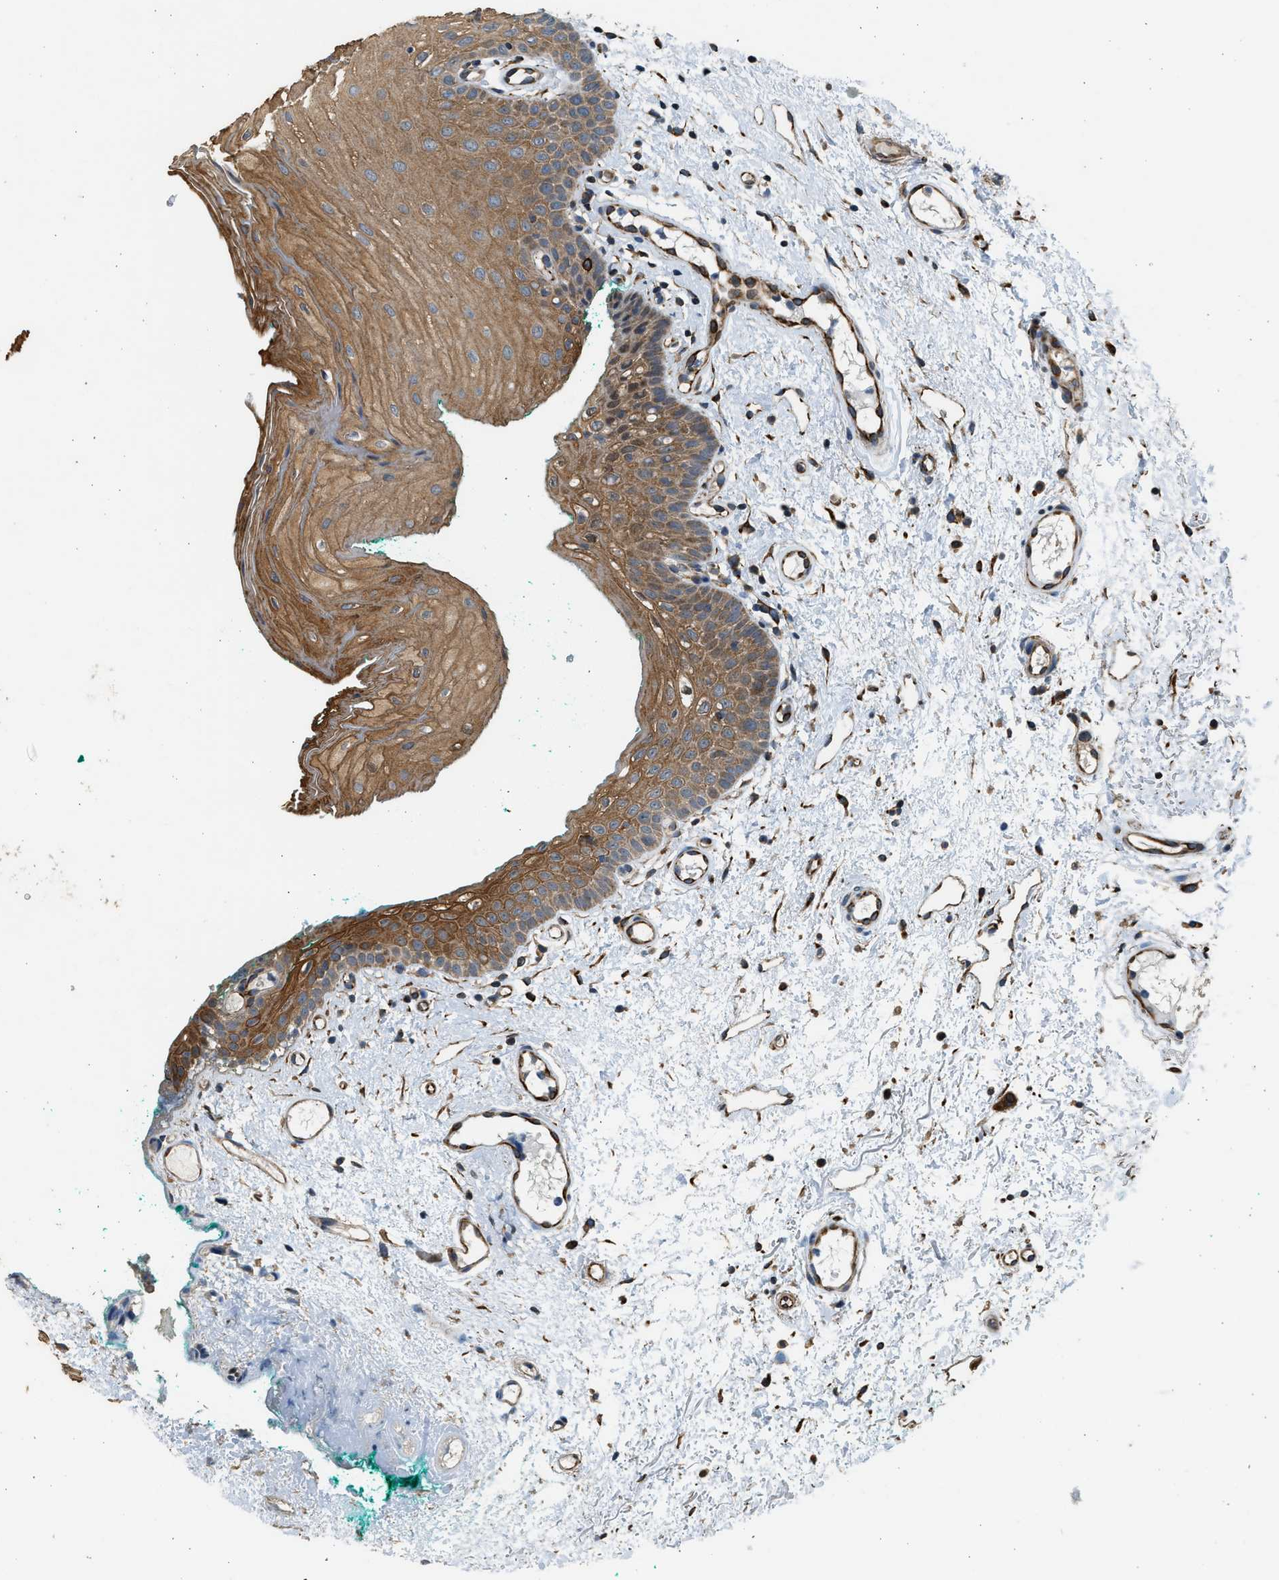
{"staining": {"intensity": "moderate", "quantity": ">75%", "location": "cytoplasmic/membranous"}, "tissue": "oral mucosa", "cell_type": "Squamous epithelial cells", "image_type": "normal", "snomed": [{"axis": "morphology", "description": "Normal tissue, NOS"}, {"axis": "morphology", "description": "Squamous cell carcinoma, NOS"}, {"axis": "topography", "description": "Oral tissue"}, {"axis": "topography", "description": "Salivary gland"}, {"axis": "topography", "description": "Head-Neck"}], "caption": "A brown stain labels moderate cytoplasmic/membranous staining of a protein in squamous epithelial cells of benign oral mucosa. (DAB (3,3'-diaminobenzidine) = brown stain, brightfield microscopy at high magnification).", "gene": "PCLO", "patient": {"sex": "female", "age": 62}}